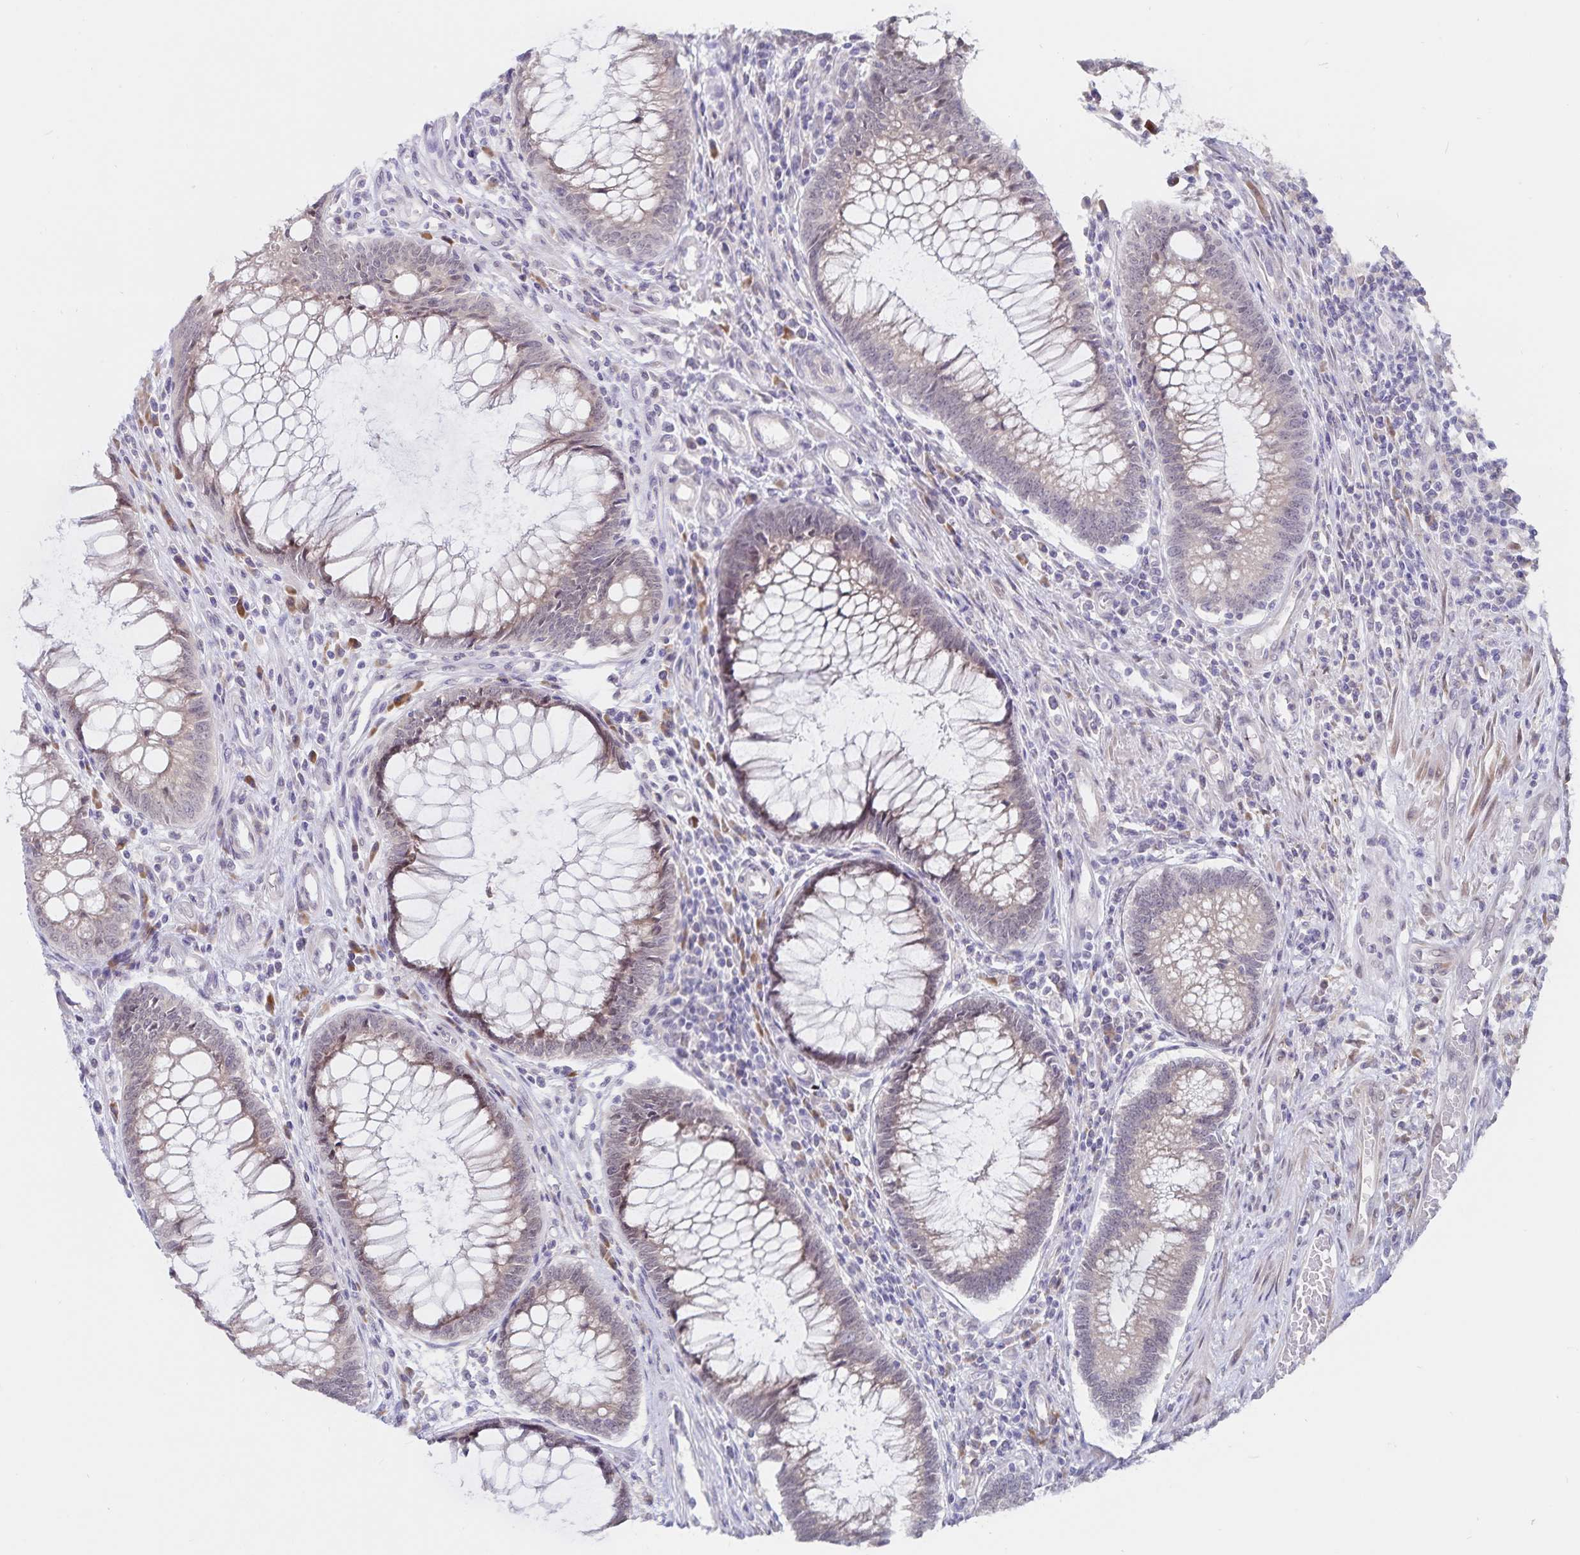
{"staining": {"intensity": "weak", "quantity": "<25%", "location": "cytoplasmic/membranous"}, "tissue": "colorectal cancer", "cell_type": "Tumor cells", "image_type": "cancer", "snomed": [{"axis": "morphology", "description": "Adenocarcinoma, NOS"}, {"axis": "topography", "description": "Colon"}], "caption": "The histopathology image demonstrates no significant expression in tumor cells of colorectal adenocarcinoma. (DAB immunohistochemistry (IHC) visualized using brightfield microscopy, high magnification).", "gene": "ATP2A2", "patient": {"sex": "female", "age": 67}}